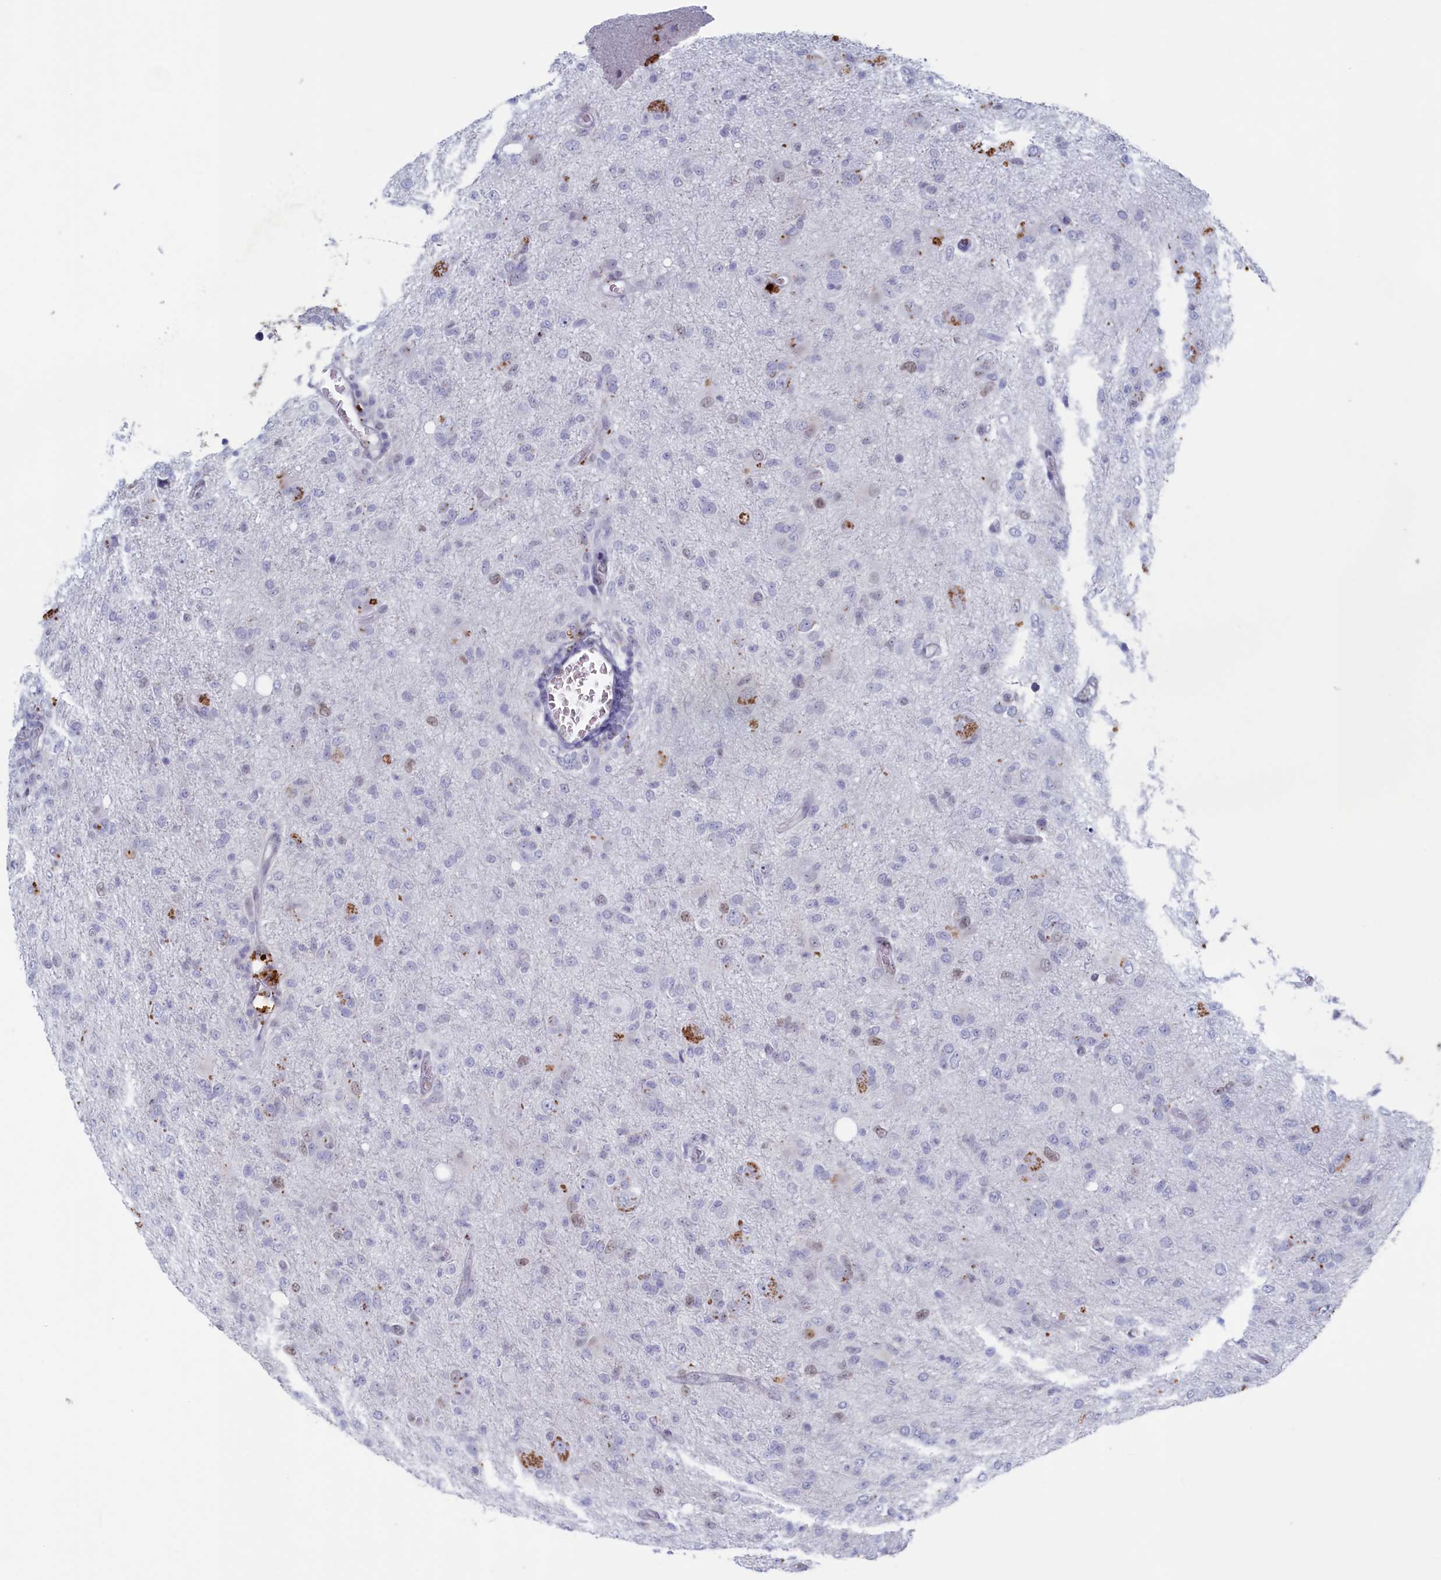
{"staining": {"intensity": "negative", "quantity": "none", "location": "none"}, "tissue": "glioma", "cell_type": "Tumor cells", "image_type": "cancer", "snomed": [{"axis": "morphology", "description": "Glioma, malignant, High grade"}, {"axis": "topography", "description": "Brain"}], "caption": "Immunohistochemistry (IHC) of human malignant glioma (high-grade) reveals no expression in tumor cells.", "gene": "WDR76", "patient": {"sex": "female", "age": 57}}